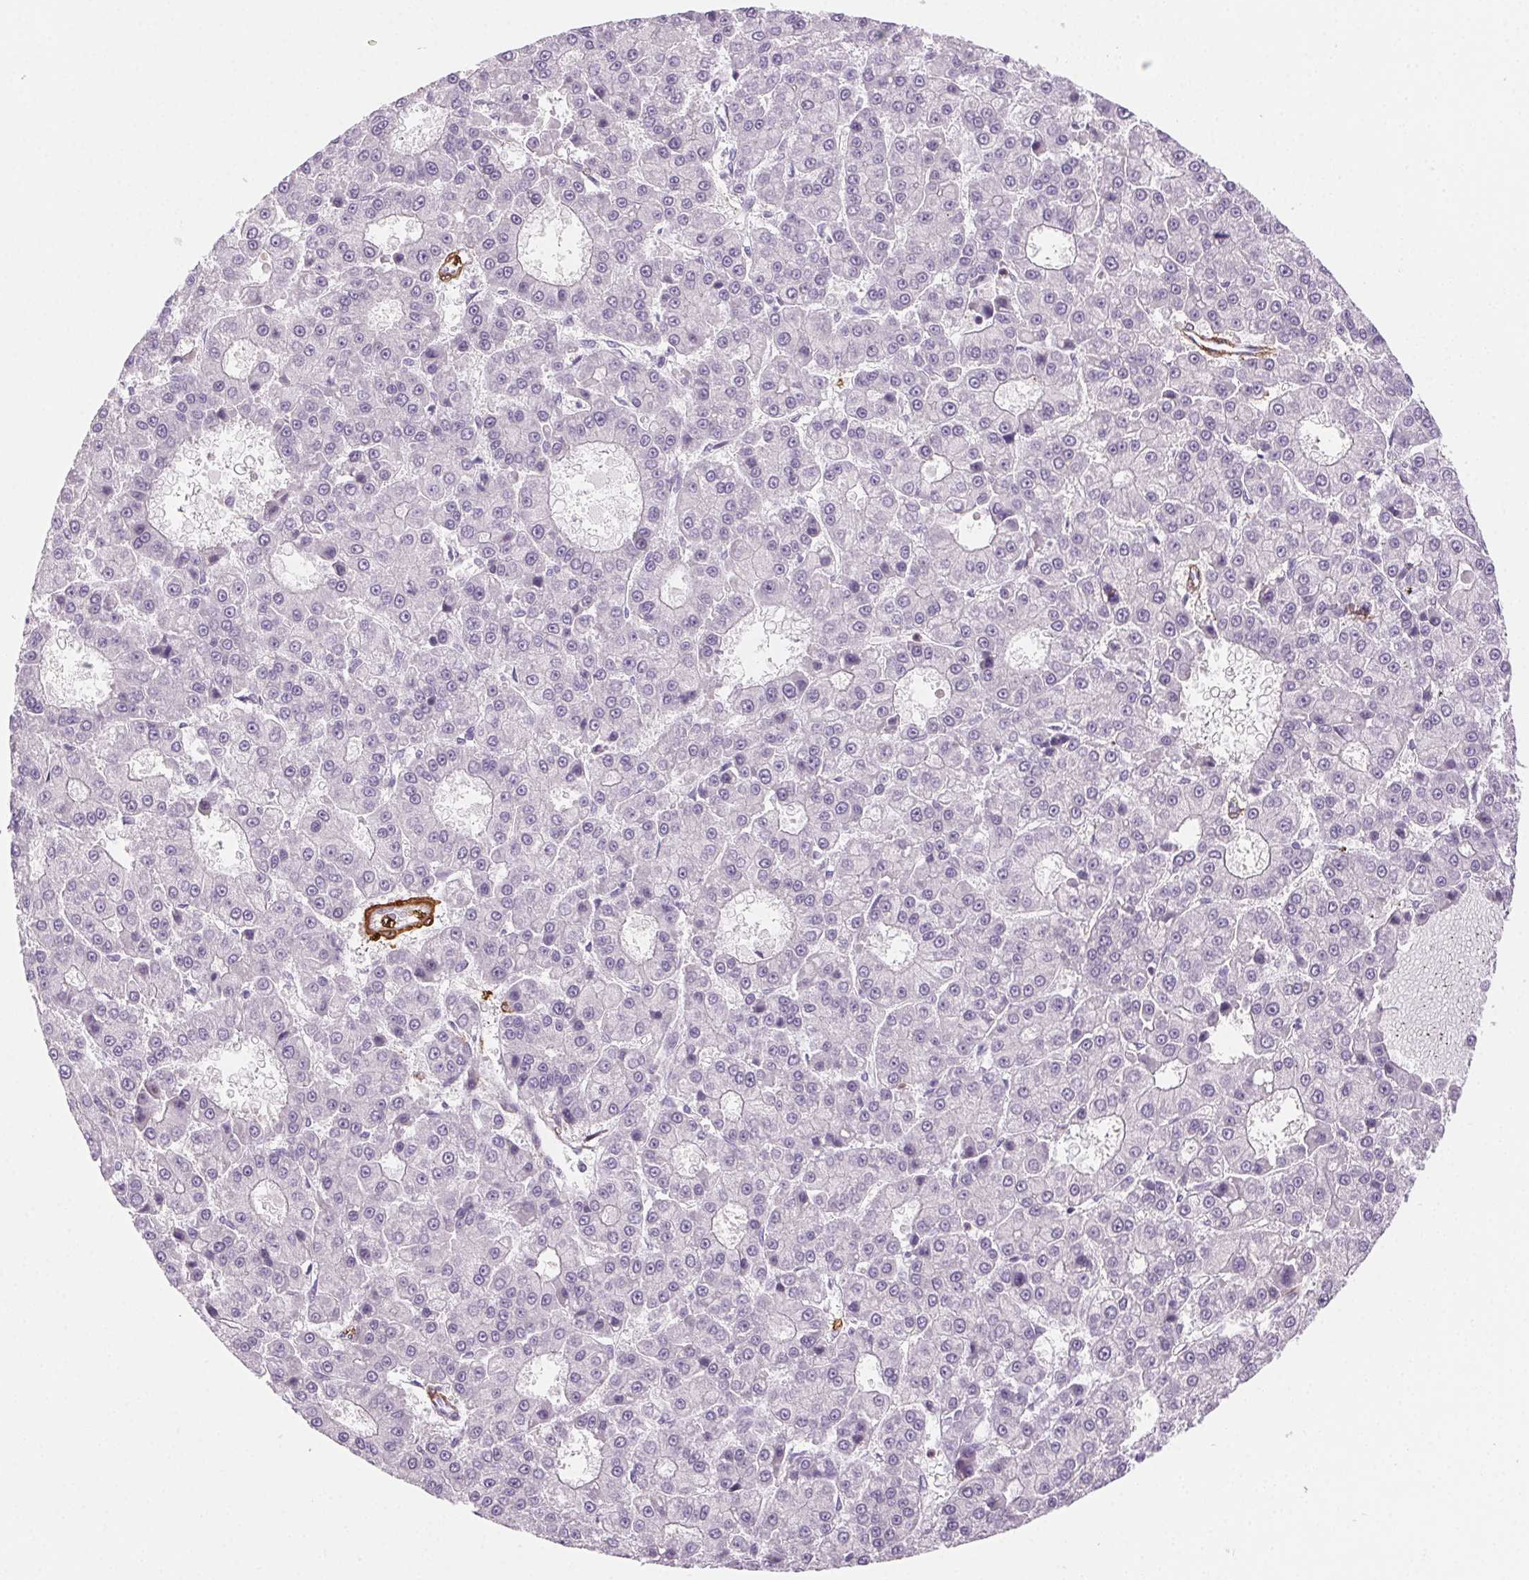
{"staining": {"intensity": "negative", "quantity": "none", "location": "none"}, "tissue": "liver cancer", "cell_type": "Tumor cells", "image_type": "cancer", "snomed": [{"axis": "morphology", "description": "Carcinoma, Hepatocellular, NOS"}, {"axis": "topography", "description": "Liver"}], "caption": "This micrograph is of liver cancer stained with immunohistochemistry to label a protein in brown with the nuclei are counter-stained blue. There is no positivity in tumor cells.", "gene": "GPX8", "patient": {"sex": "male", "age": 70}}